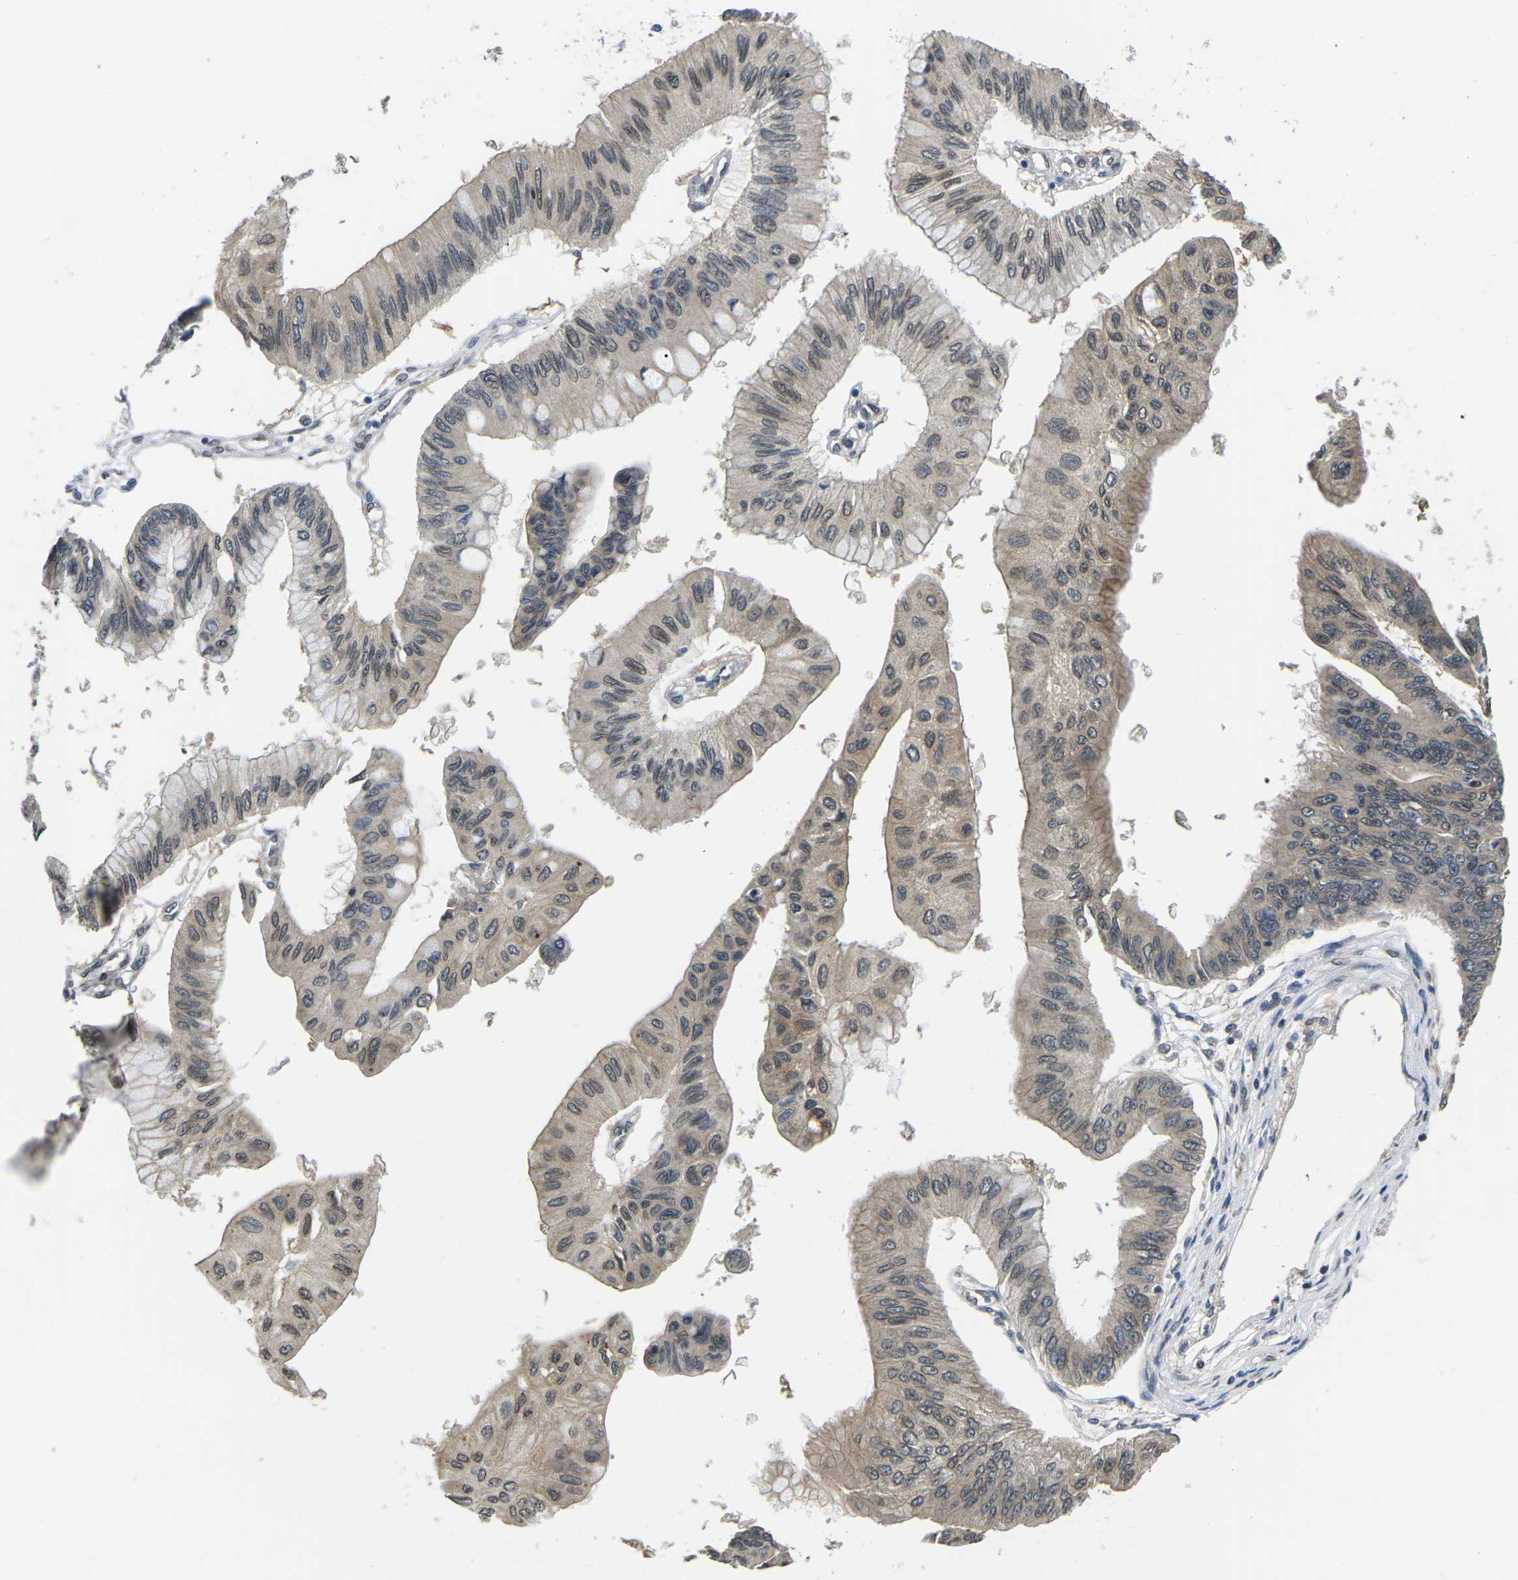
{"staining": {"intensity": "weak", "quantity": "25%-75%", "location": "cytoplasmic/membranous,nuclear"}, "tissue": "pancreatic cancer", "cell_type": "Tumor cells", "image_type": "cancer", "snomed": [{"axis": "morphology", "description": "Adenocarcinoma, NOS"}, {"axis": "topography", "description": "Pancreas"}], "caption": "A high-resolution image shows immunohistochemistry (IHC) staining of pancreatic adenocarcinoma, which shows weak cytoplasmic/membranous and nuclear staining in approximately 25%-75% of tumor cells.", "gene": "SNX10", "patient": {"sex": "female", "age": 77}}